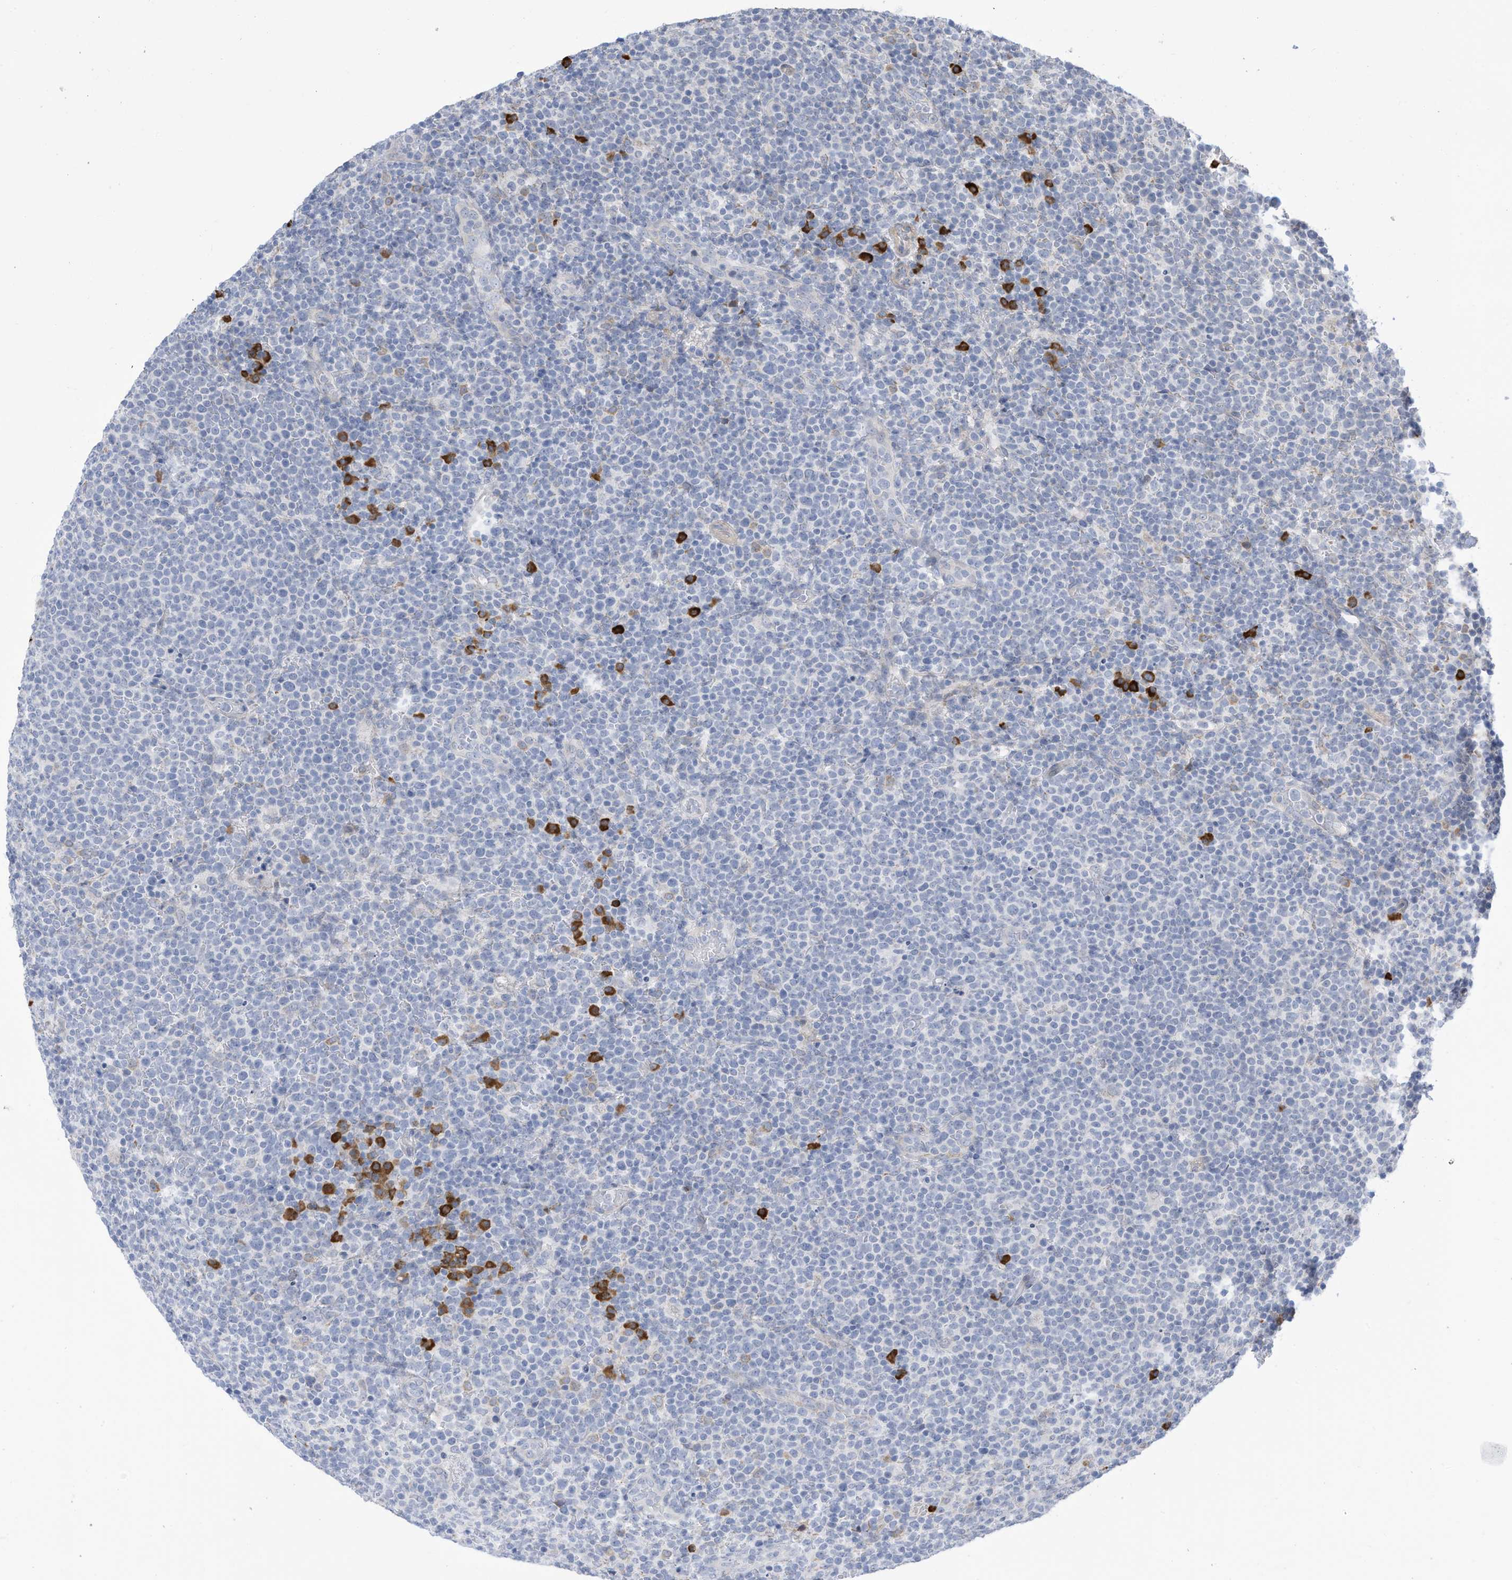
{"staining": {"intensity": "negative", "quantity": "none", "location": "none"}, "tissue": "lymphoma", "cell_type": "Tumor cells", "image_type": "cancer", "snomed": [{"axis": "morphology", "description": "Malignant lymphoma, non-Hodgkin's type, High grade"}, {"axis": "topography", "description": "Lymph node"}], "caption": "Tumor cells show no significant protein staining in lymphoma.", "gene": "ZNF292", "patient": {"sex": "male", "age": 61}}